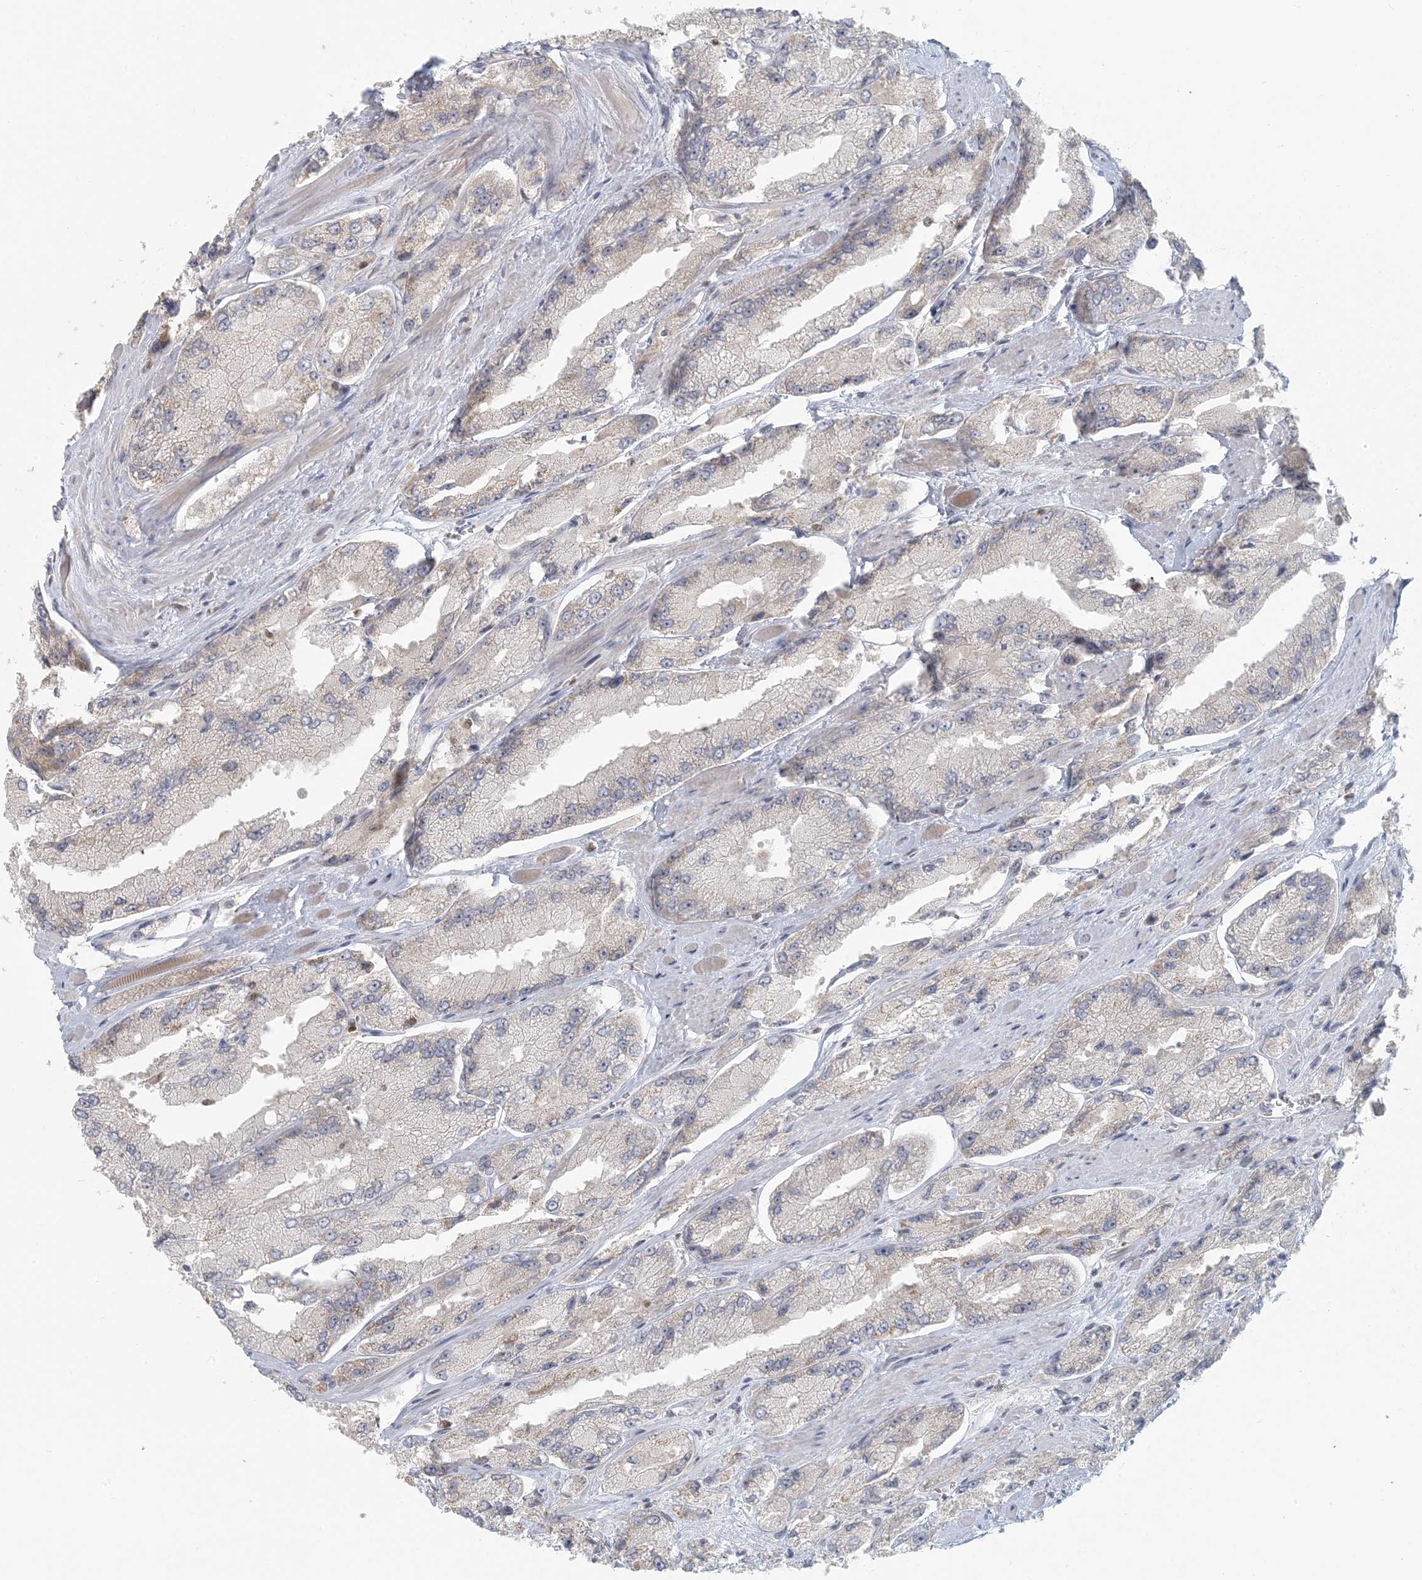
{"staining": {"intensity": "negative", "quantity": "none", "location": "none"}, "tissue": "prostate cancer", "cell_type": "Tumor cells", "image_type": "cancer", "snomed": [{"axis": "morphology", "description": "Adenocarcinoma, High grade"}, {"axis": "topography", "description": "Prostate"}], "caption": "Prostate cancer was stained to show a protein in brown. There is no significant expression in tumor cells. (Immunohistochemistry, brightfield microscopy, high magnification).", "gene": "CTDNEP1", "patient": {"sex": "male", "age": 58}}